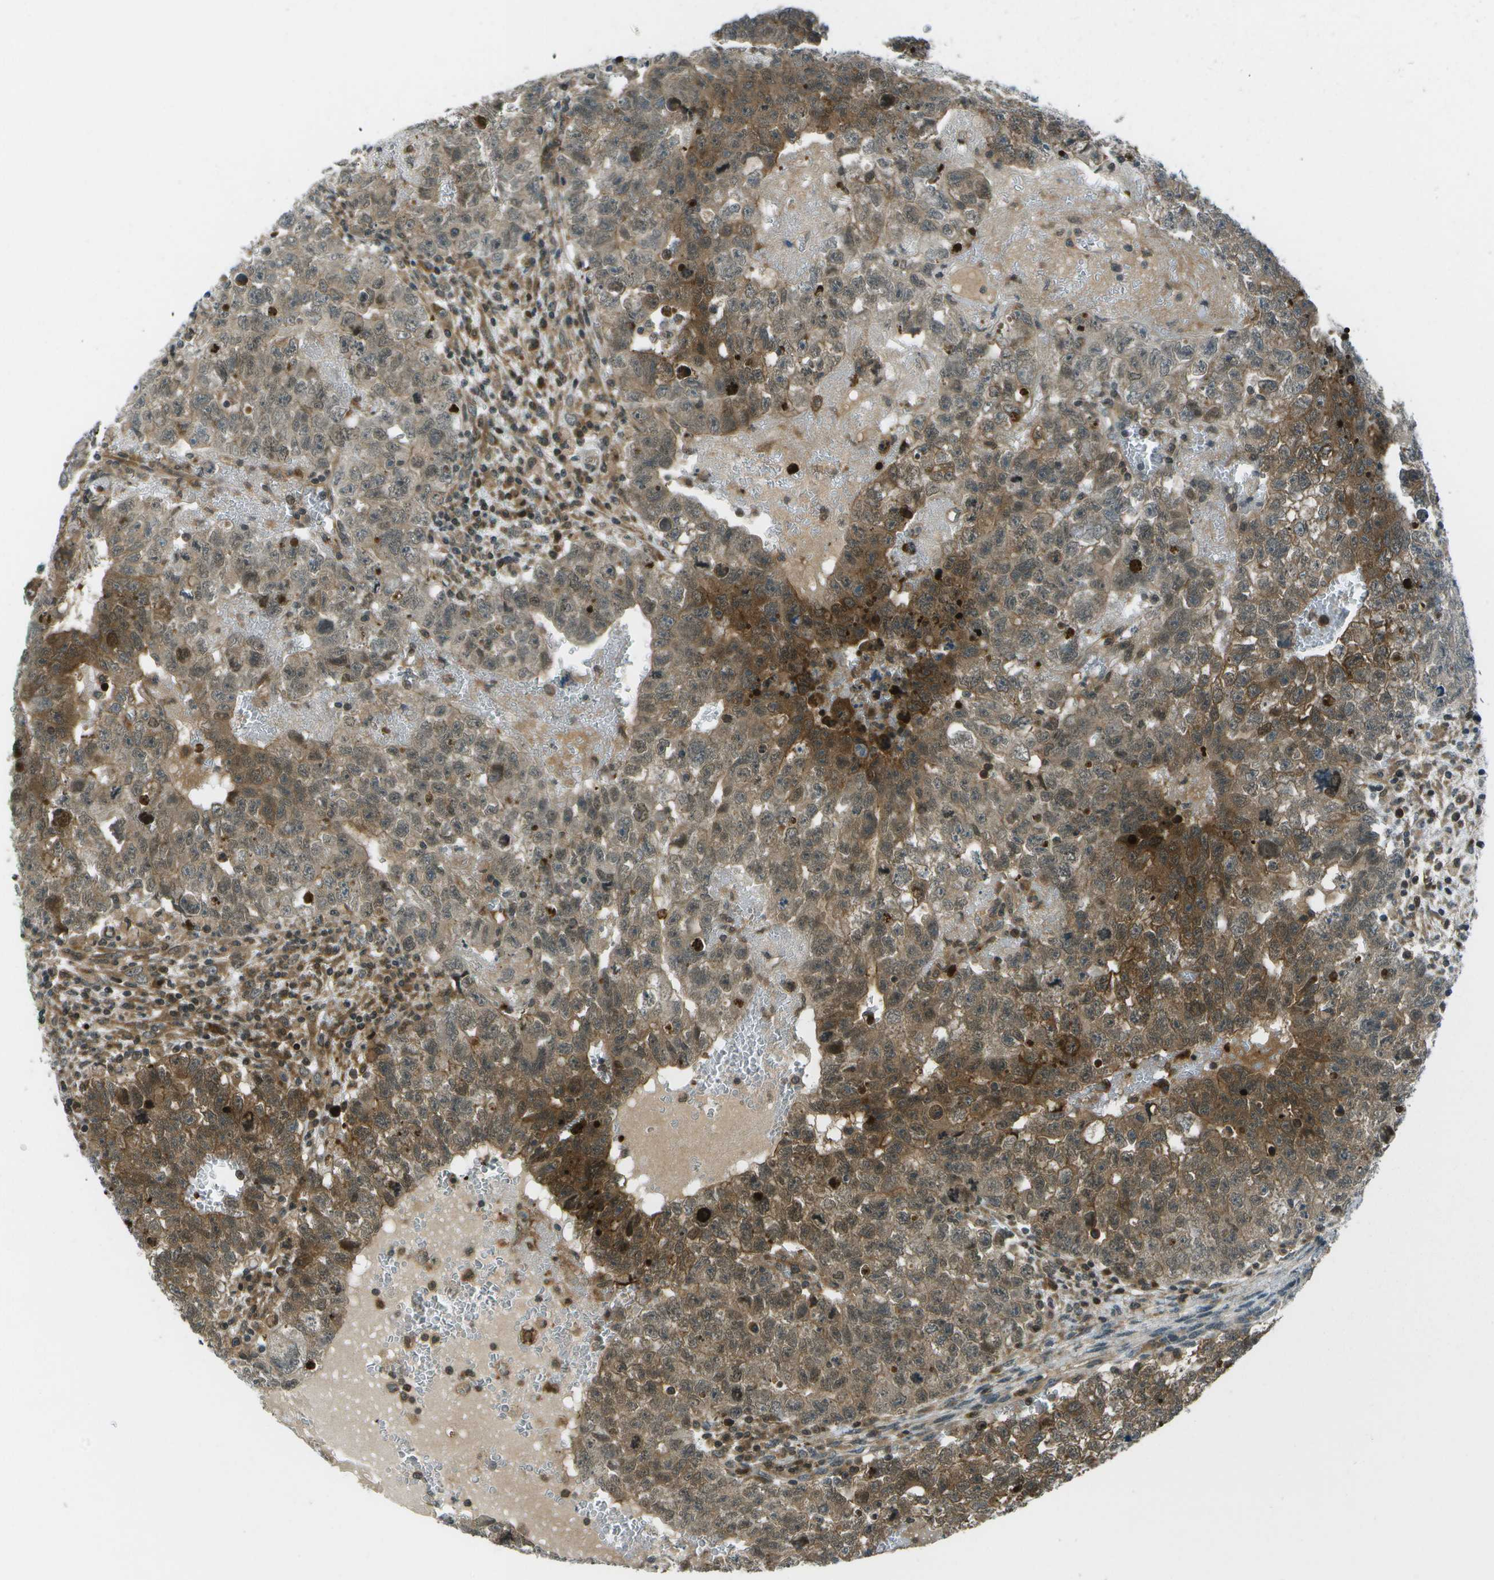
{"staining": {"intensity": "strong", "quantity": ">75%", "location": "cytoplasmic/membranous,nuclear"}, "tissue": "testis cancer", "cell_type": "Tumor cells", "image_type": "cancer", "snomed": [{"axis": "morphology", "description": "Seminoma, NOS"}, {"axis": "morphology", "description": "Carcinoma, Embryonal, NOS"}, {"axis": "topography", "description": "Testis"}], "caption": "Tumor cells display strong cytoplasmic/membranous and nuclear expression in approximately >75% of cells in testis embryonal carcinoma.", "gene": "TMEM19", "patient": {"sex": "male", "age": 38}}